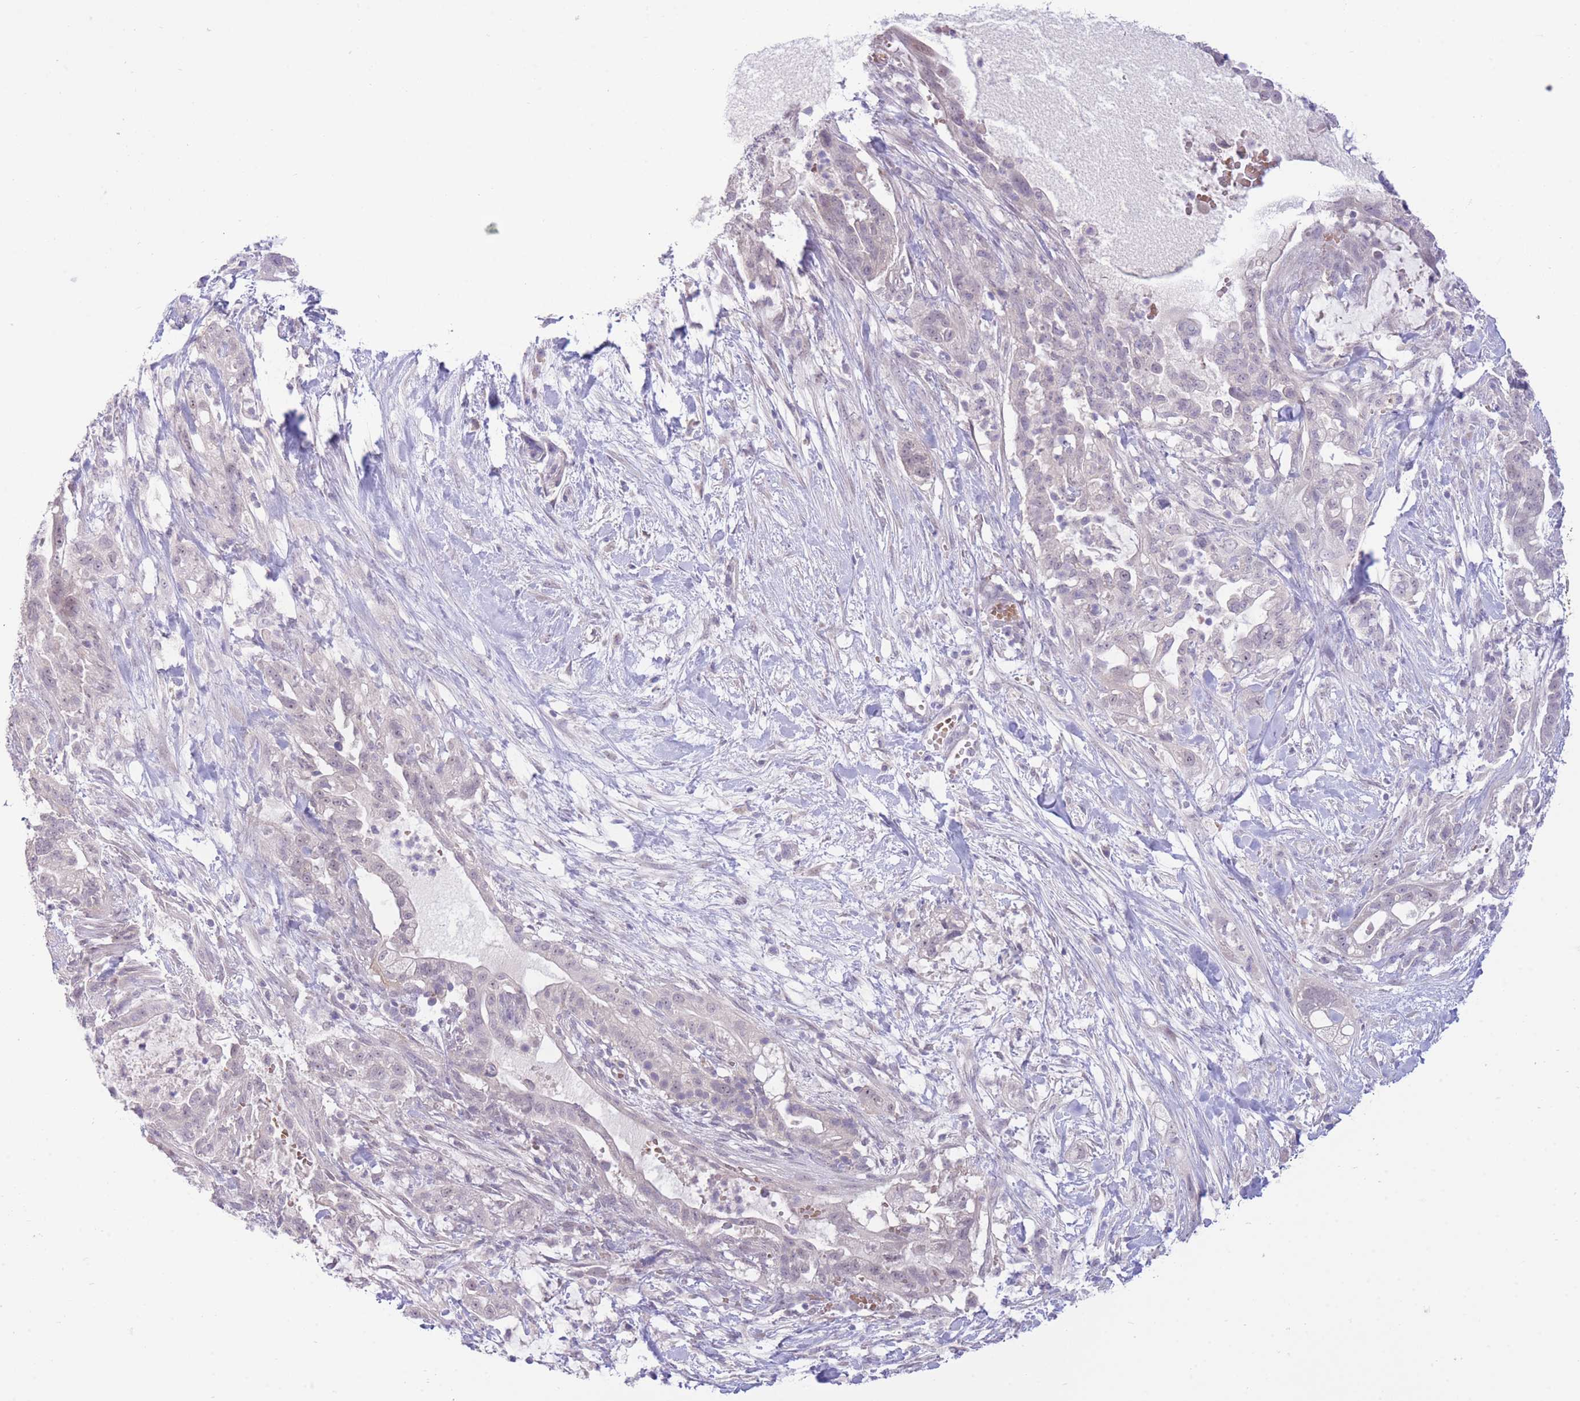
{"staining": {"intensity": "negative", "quantity": "none", "location": "none"}, "tissue": "pancreatic cancer", "cell_type": "Tumor cells", "image_type": "cancer", "snomed": [{"axis": "morphology", "description": "Adenocarcinoma, NOS"}, {"axis": "topography", "description": "Pancreas"}], "caption": "This image is of pancreatic cancer stained with immunohistochemistry (IHC) to label a protein in brown with the nuclei are counter-stained blue. There is no expression in tumor cells.", "gene": "FBXO46", "patient": {"sex": "male", "age": 44}}